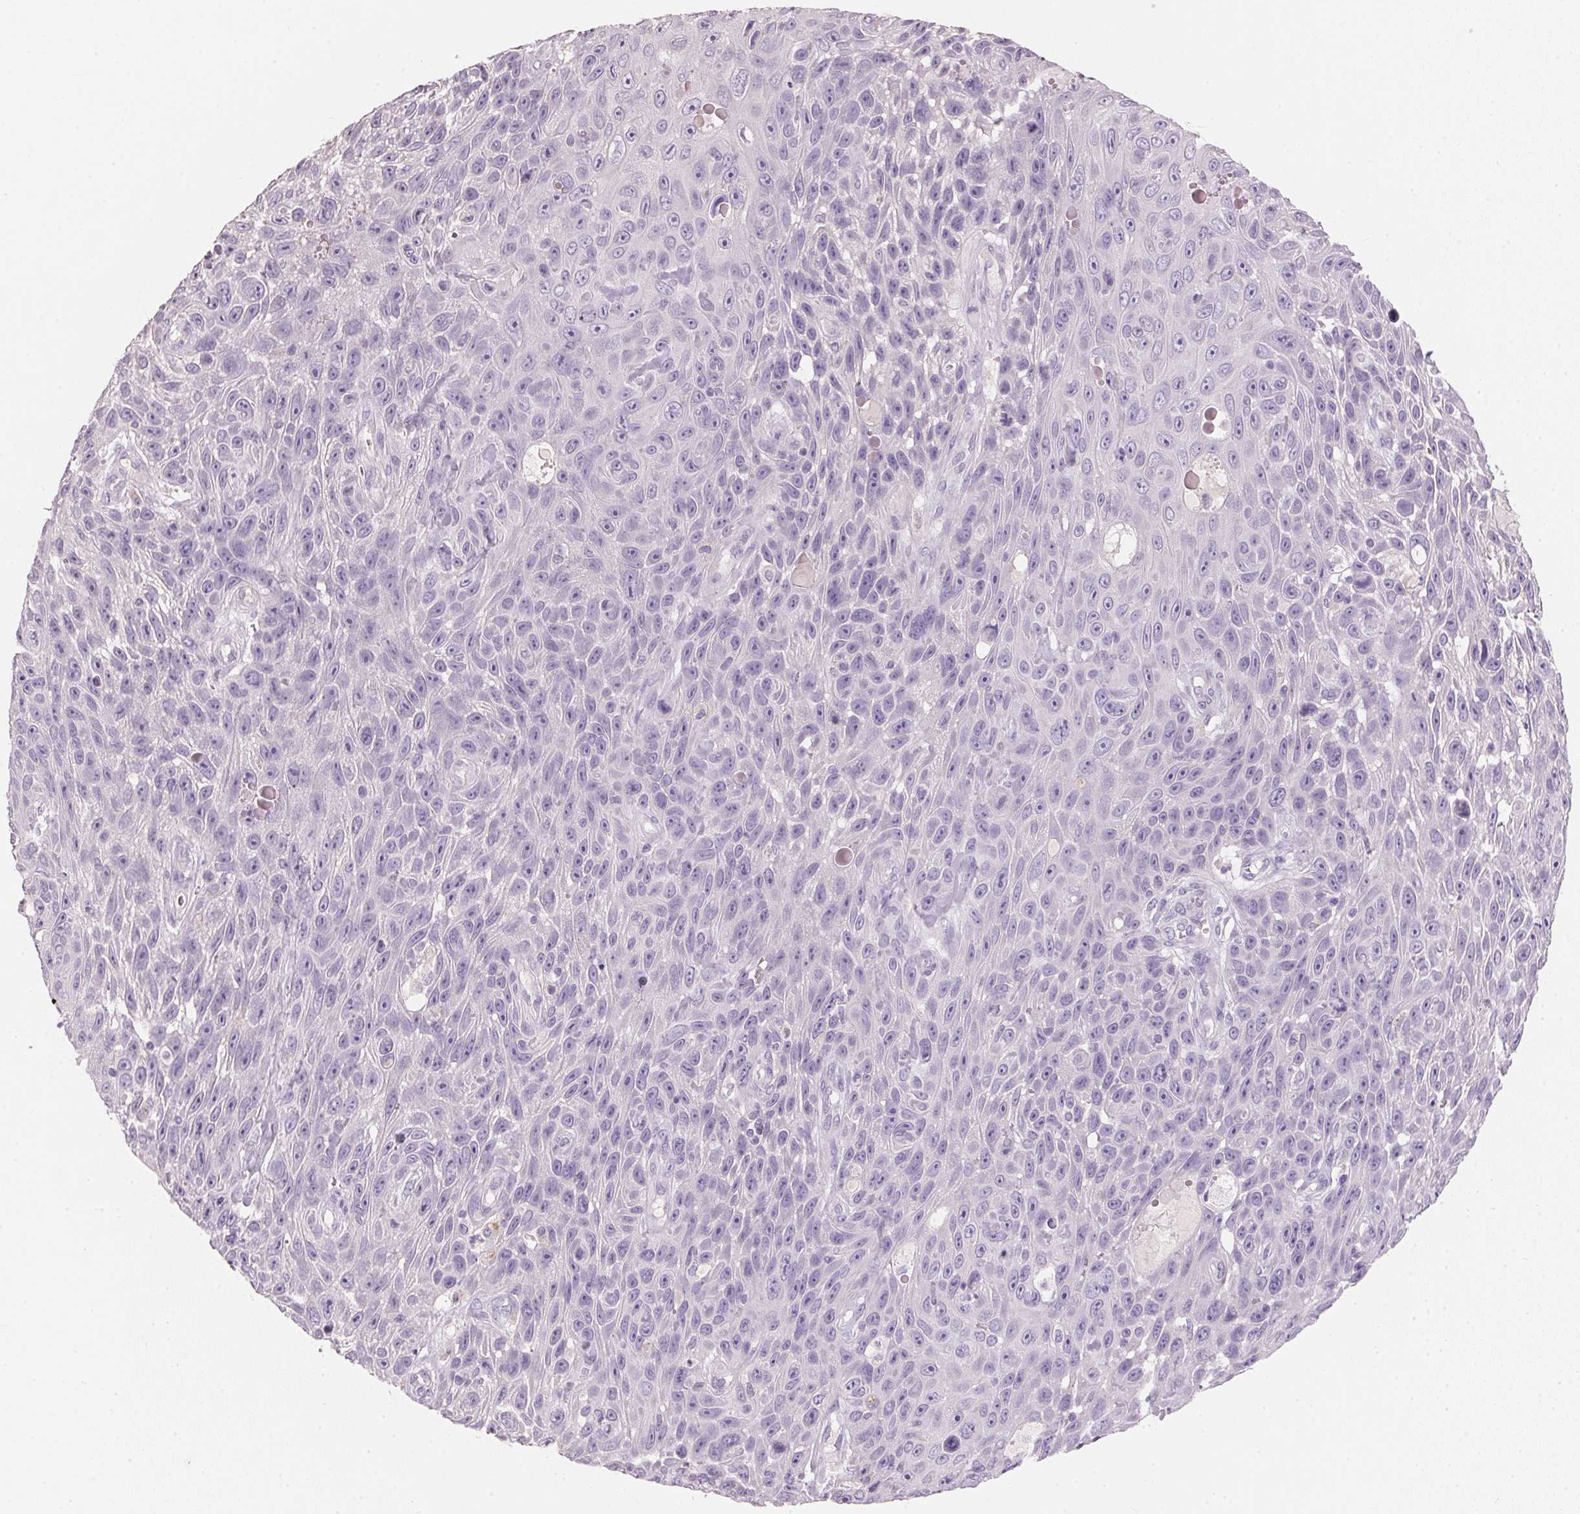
{"staining": {"intensity": "negative", "quantity": "none", "location": "none"}, "tissue": "skin cancer", "cell_type": "Tumor cells", "image_type": "cancer", "snomed": [{"axis": "morphology", "description": "Squamous cell carcinoma, NOS"}, {"axis": "topography", "description": "Skin"}], "caption": "Tumor cells show no significant positivity in skin cancer.", "gene": "HSD17B1", "patient": {"sex": "male", "age": 82}}